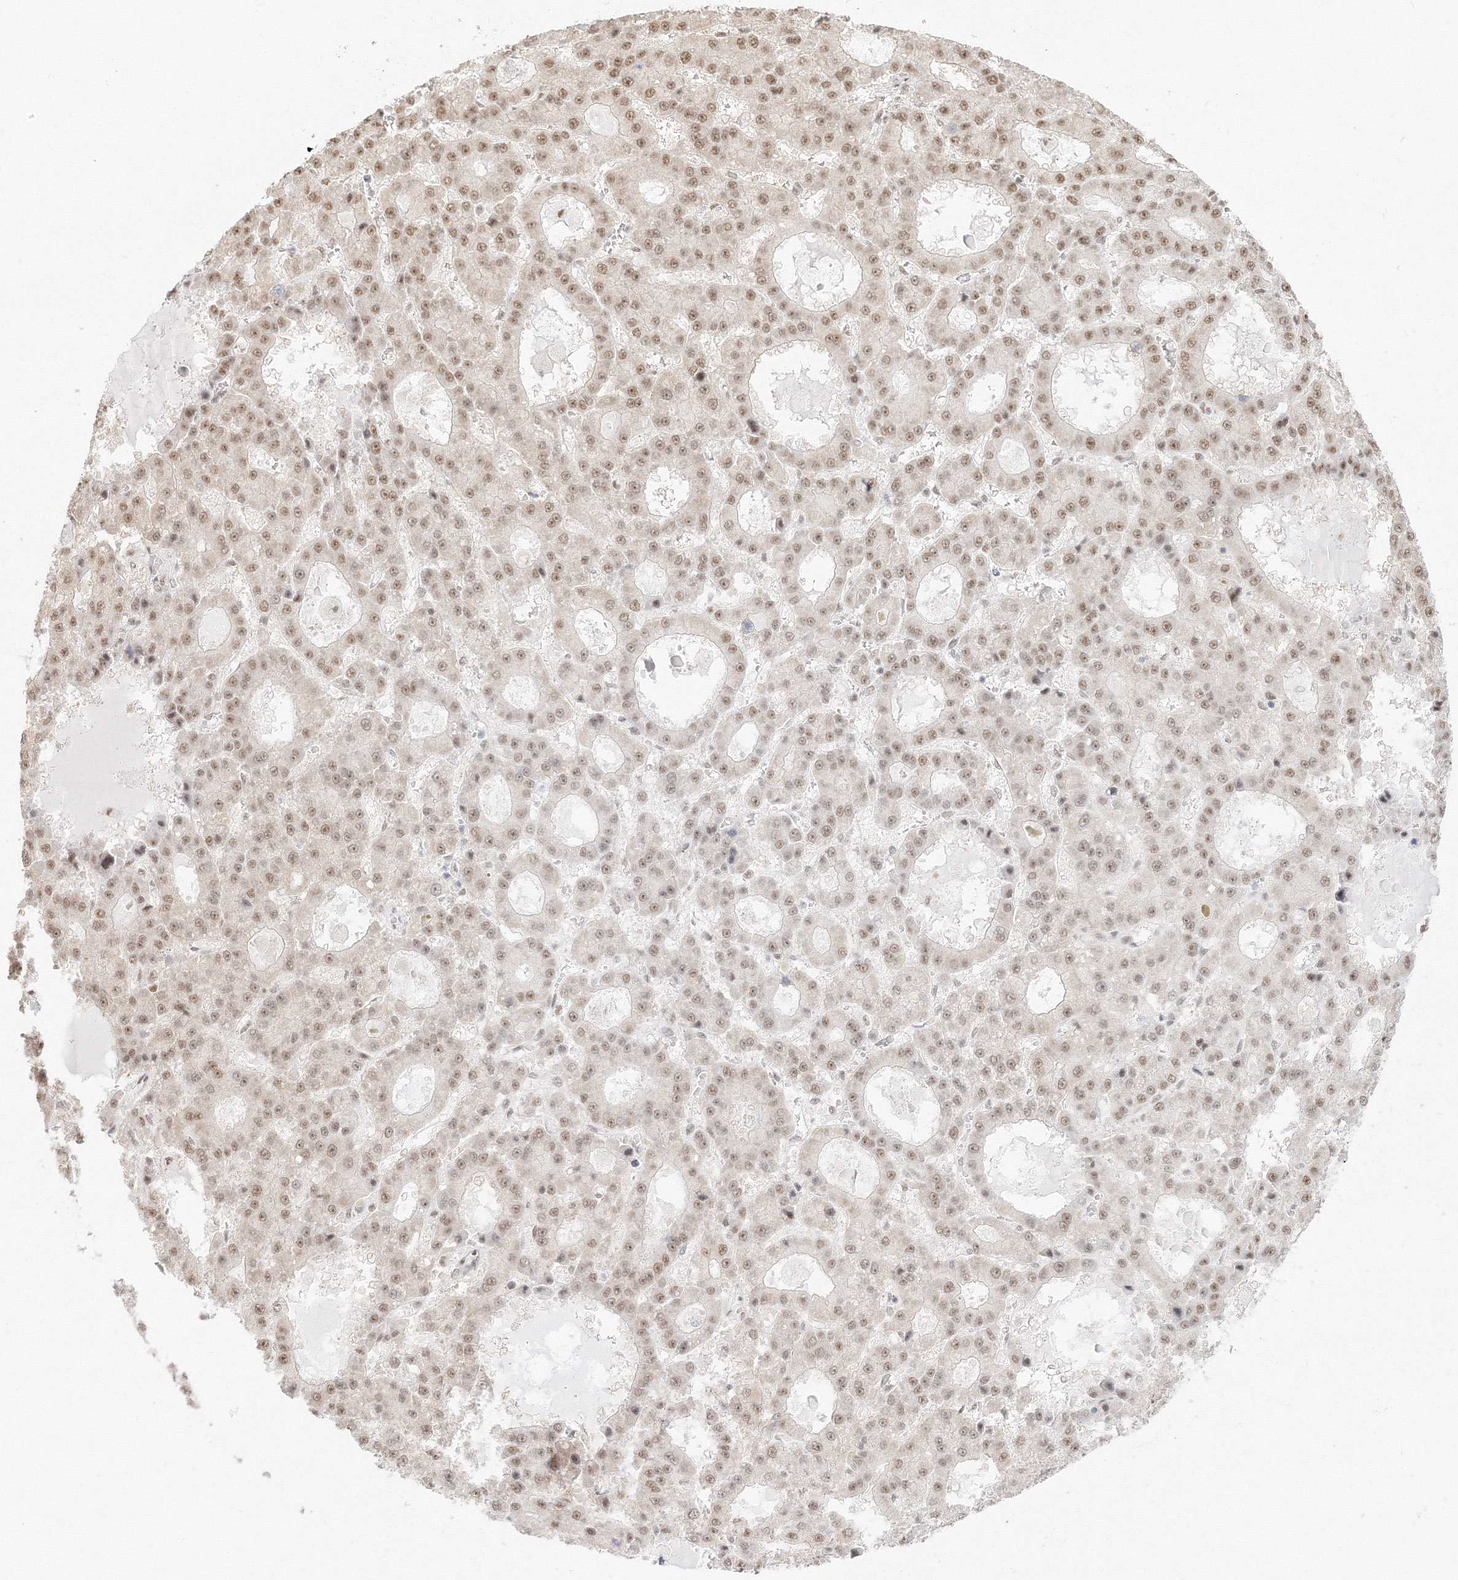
{"staining": {"intensity": "moderate", "quantity": ">75%", "location": "nuclear"}, "tissue": "liver cancer", "cell_type": "Tumor cells", "image_type": "cancer", "snomed": [{"axis": "morphology", "description": "Carcinoma, Hepatocellular, NOS"}, {"axis": "topography", "description": "Liver"}], "caption": "The photomicrograph exhibits immunohistochemical staining of hepatocellular carcinoma (liver). There is moderate nuclear expression is present in approximately >75% of tumor cells.", "gene": "PPP4R2", "patient": {"sex": "male", "age": 70}}